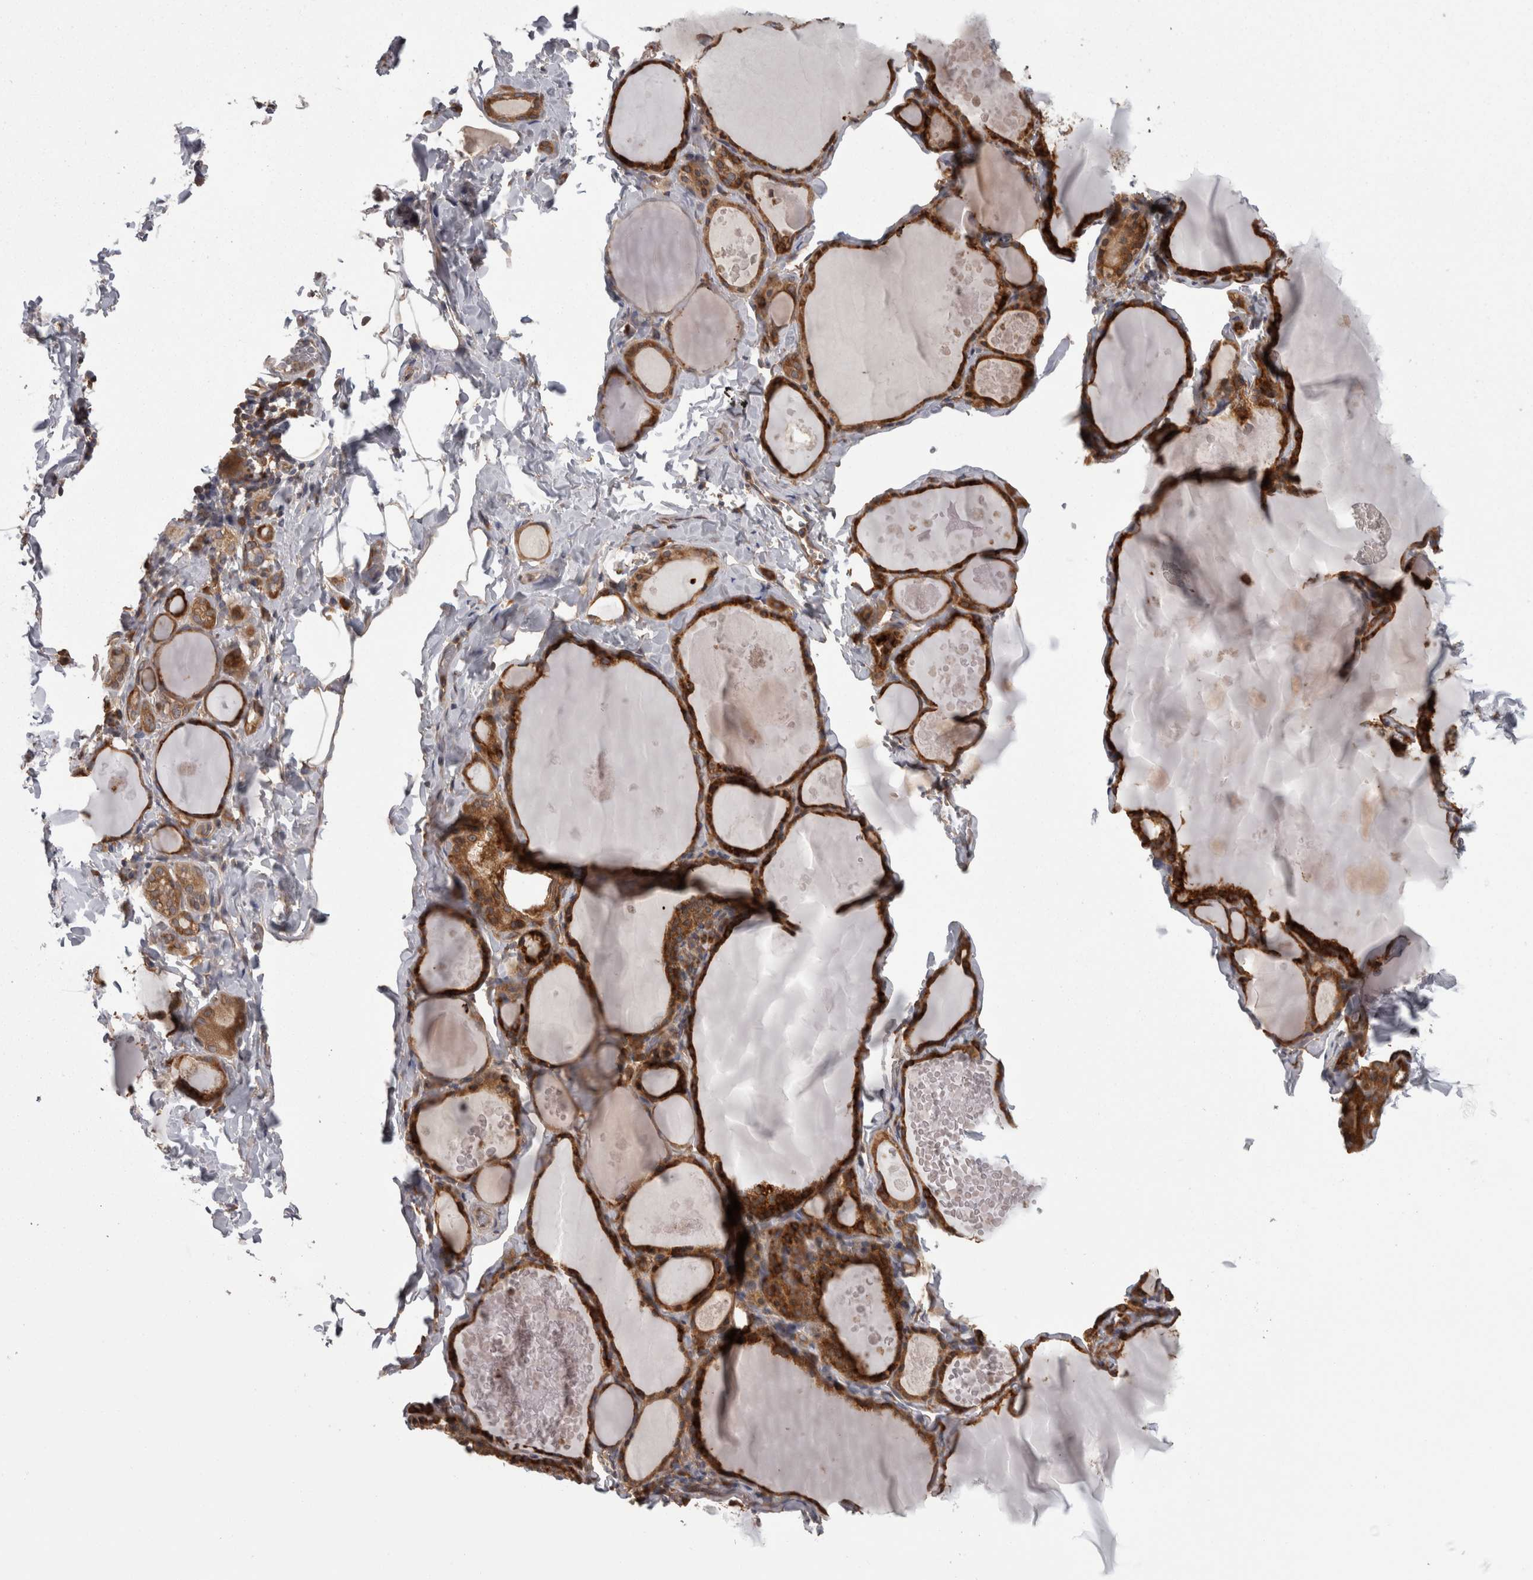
{"staining": {"intensity": "strong", "quantity": ">75%", "location": "cytoplasmic/membranous"}, "tissue": "thyroid gland", "cell_type": "Glandular cells", "image_type": "normal", "snomed": [{"axis": "morphology", "description": "Normal tissue, NOS"}, {"axis": "topography", "description": "Thyroid gland"}], "caption": "Thyroid gland stained with immunohistochemistry demonstrates strong cytoplasmic/membranous expression in approximately >75% of glandular cells. (Stains: DAB (3,3'-diaminobenzidine) in brown, nuclei in blue, Microscopy: brightfield microscopy at high magnification).", "gene": "SMCR8", "patient": {"sex": "male", "age": 56}}